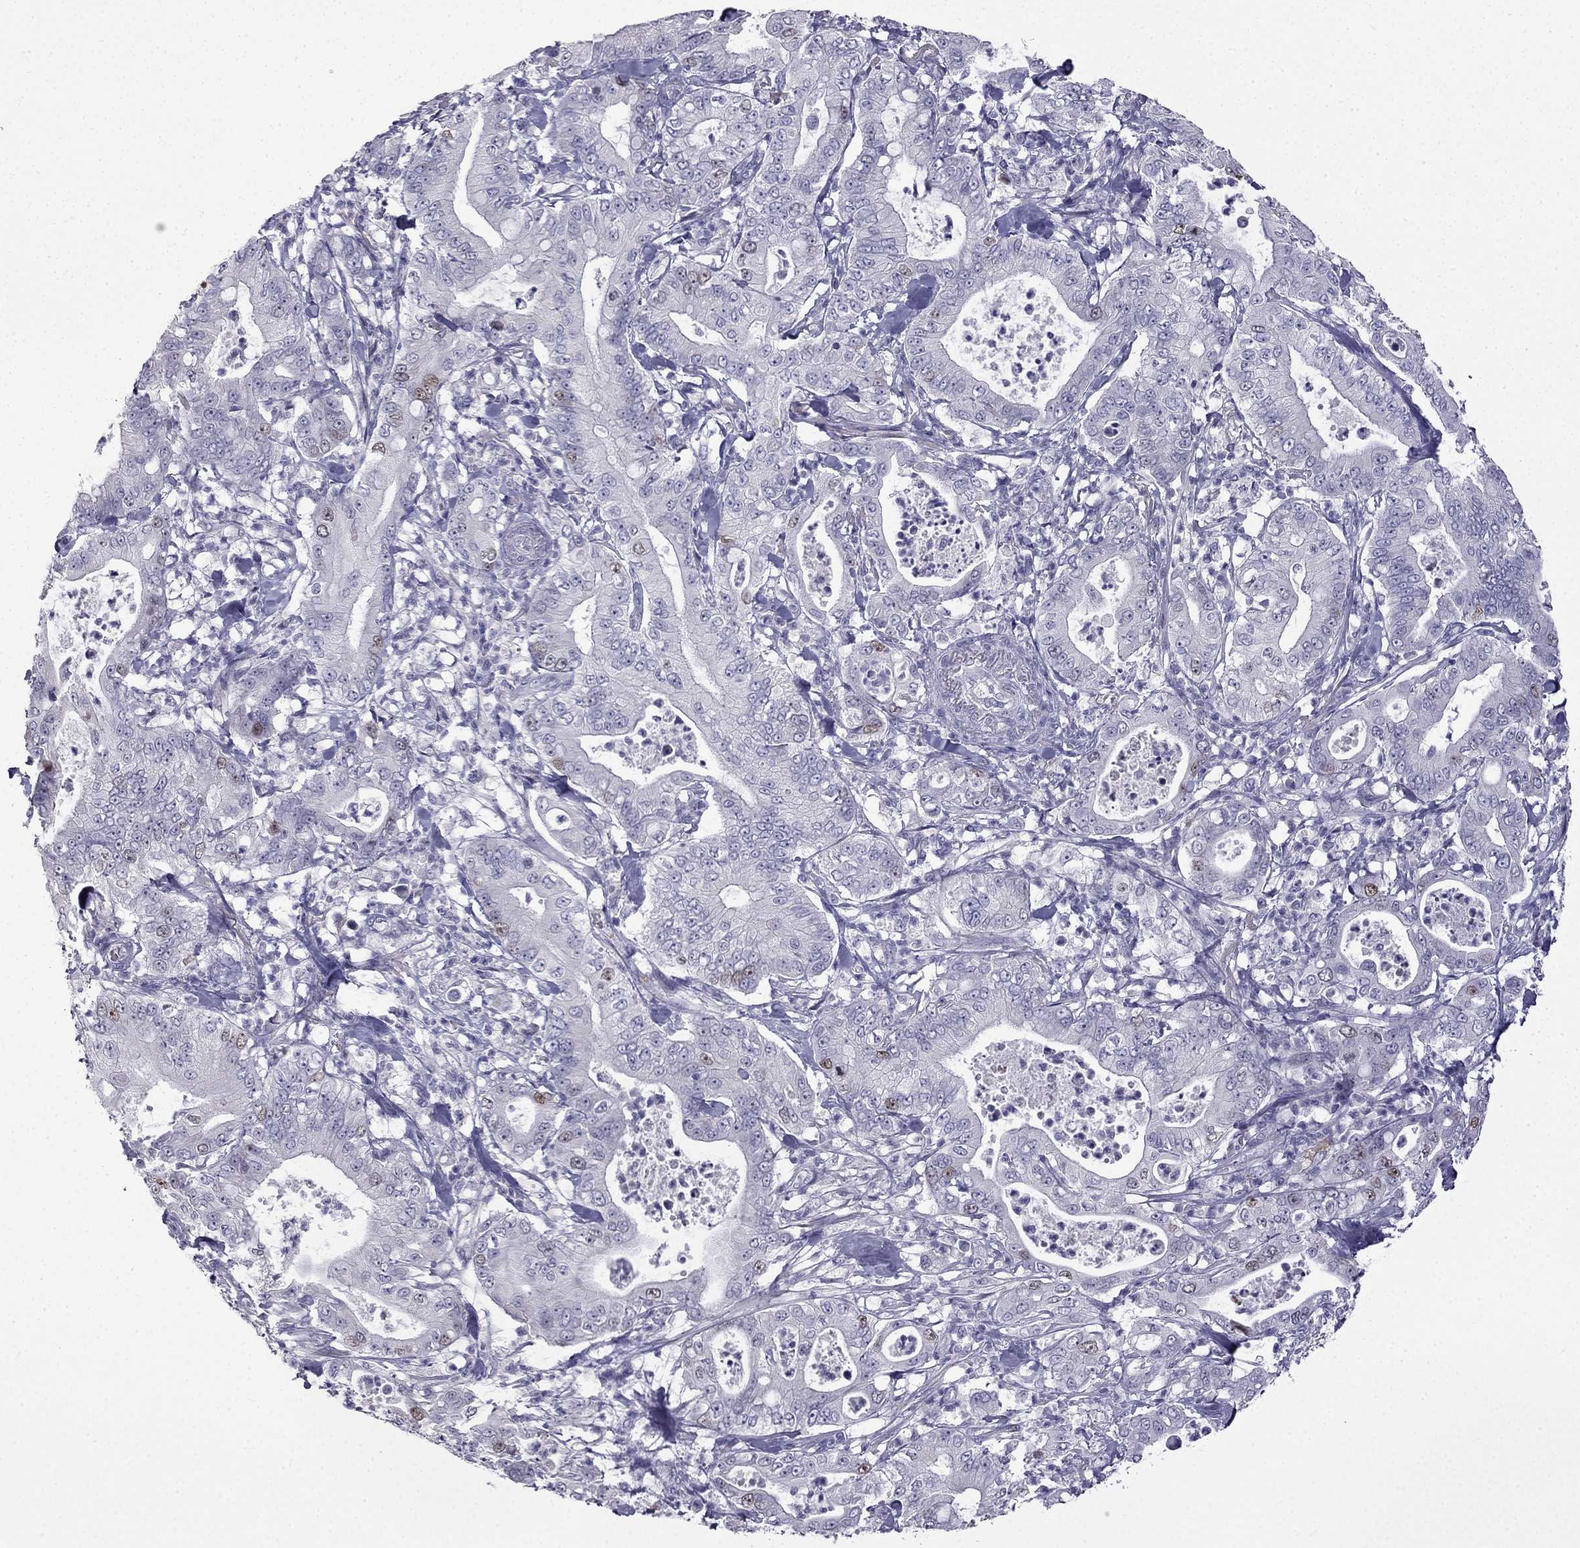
{"staining": {"intensity": "weak", "quantity": "<25%", "location": "nuclear"}, "tissue": "pancreatic cancer", "cell_type": "Tumor cells", "image_type": "cancer", "snomed": [{"axis": "morphology", "description": "Adenocarcinoma, NOS"}, {"axis": "topography", "description": "Pancreas"}], "caption": "A high-resolution micrograph shows immunohistochemistry staining of pancreatic cancer, which shows no significant staining in tumor cells. (DAB immunohistochemistry visualized using brightfield microscopy, high magnification).", "gene": "UHRF1", "patient": {"sex": "male", "age": 71}}